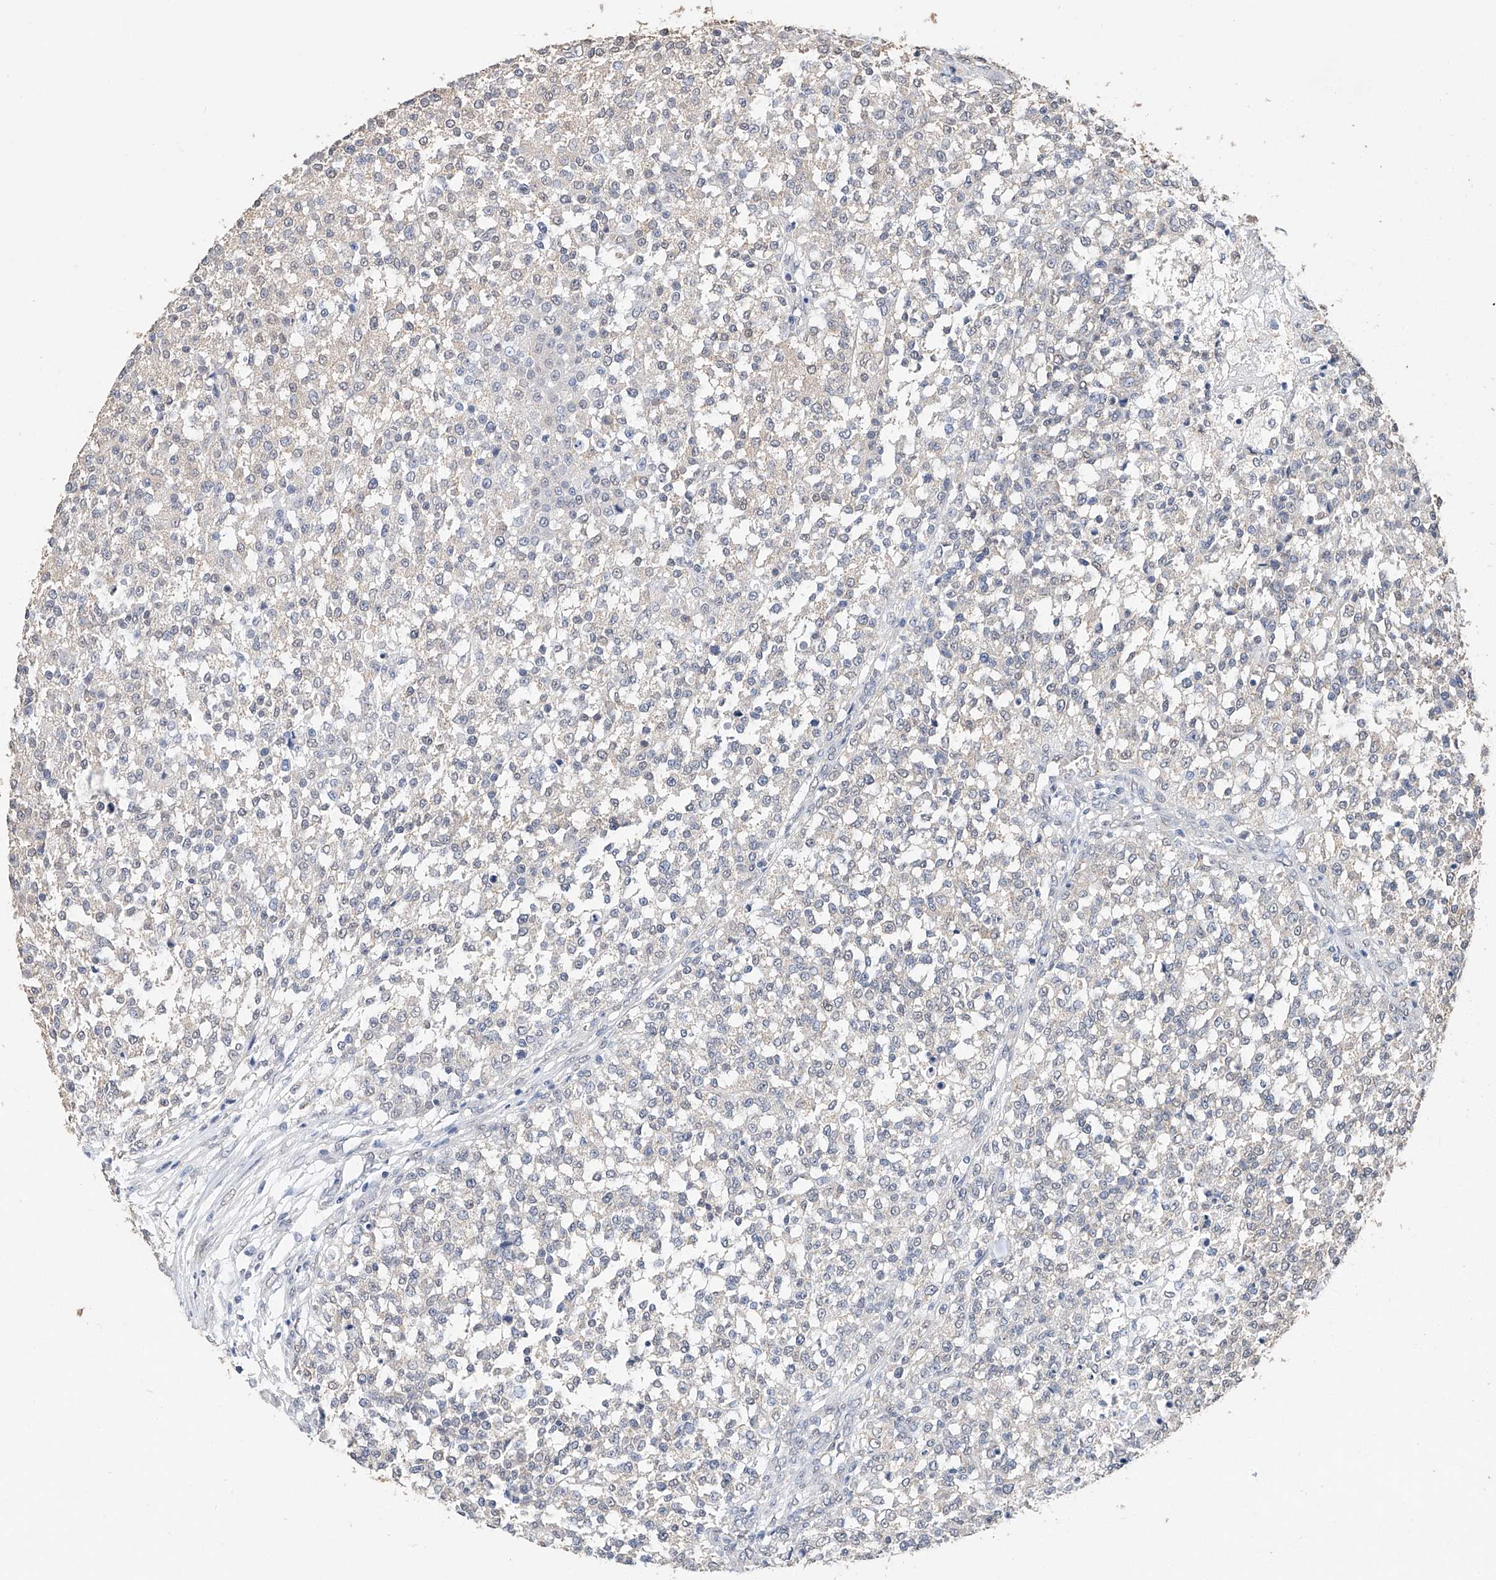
{"staining": {"intensity": "negative", "quantity": "none", "location": "none"}, "tissue": "testis cancer", "cell_type": "Tumor cells", "image_type": "cancer", "snomed": [{"axis": "morphology", "description": "Seminoma, NOS"}, {"axis": "topography", "description": "Testis"}], "caption": "Testis cancer (seminoma) stained for a protein using immunohistochemistry shows no staining tumor cells.", "gene": "CERS4", "patient": {"sex": "male", "age": 59}}